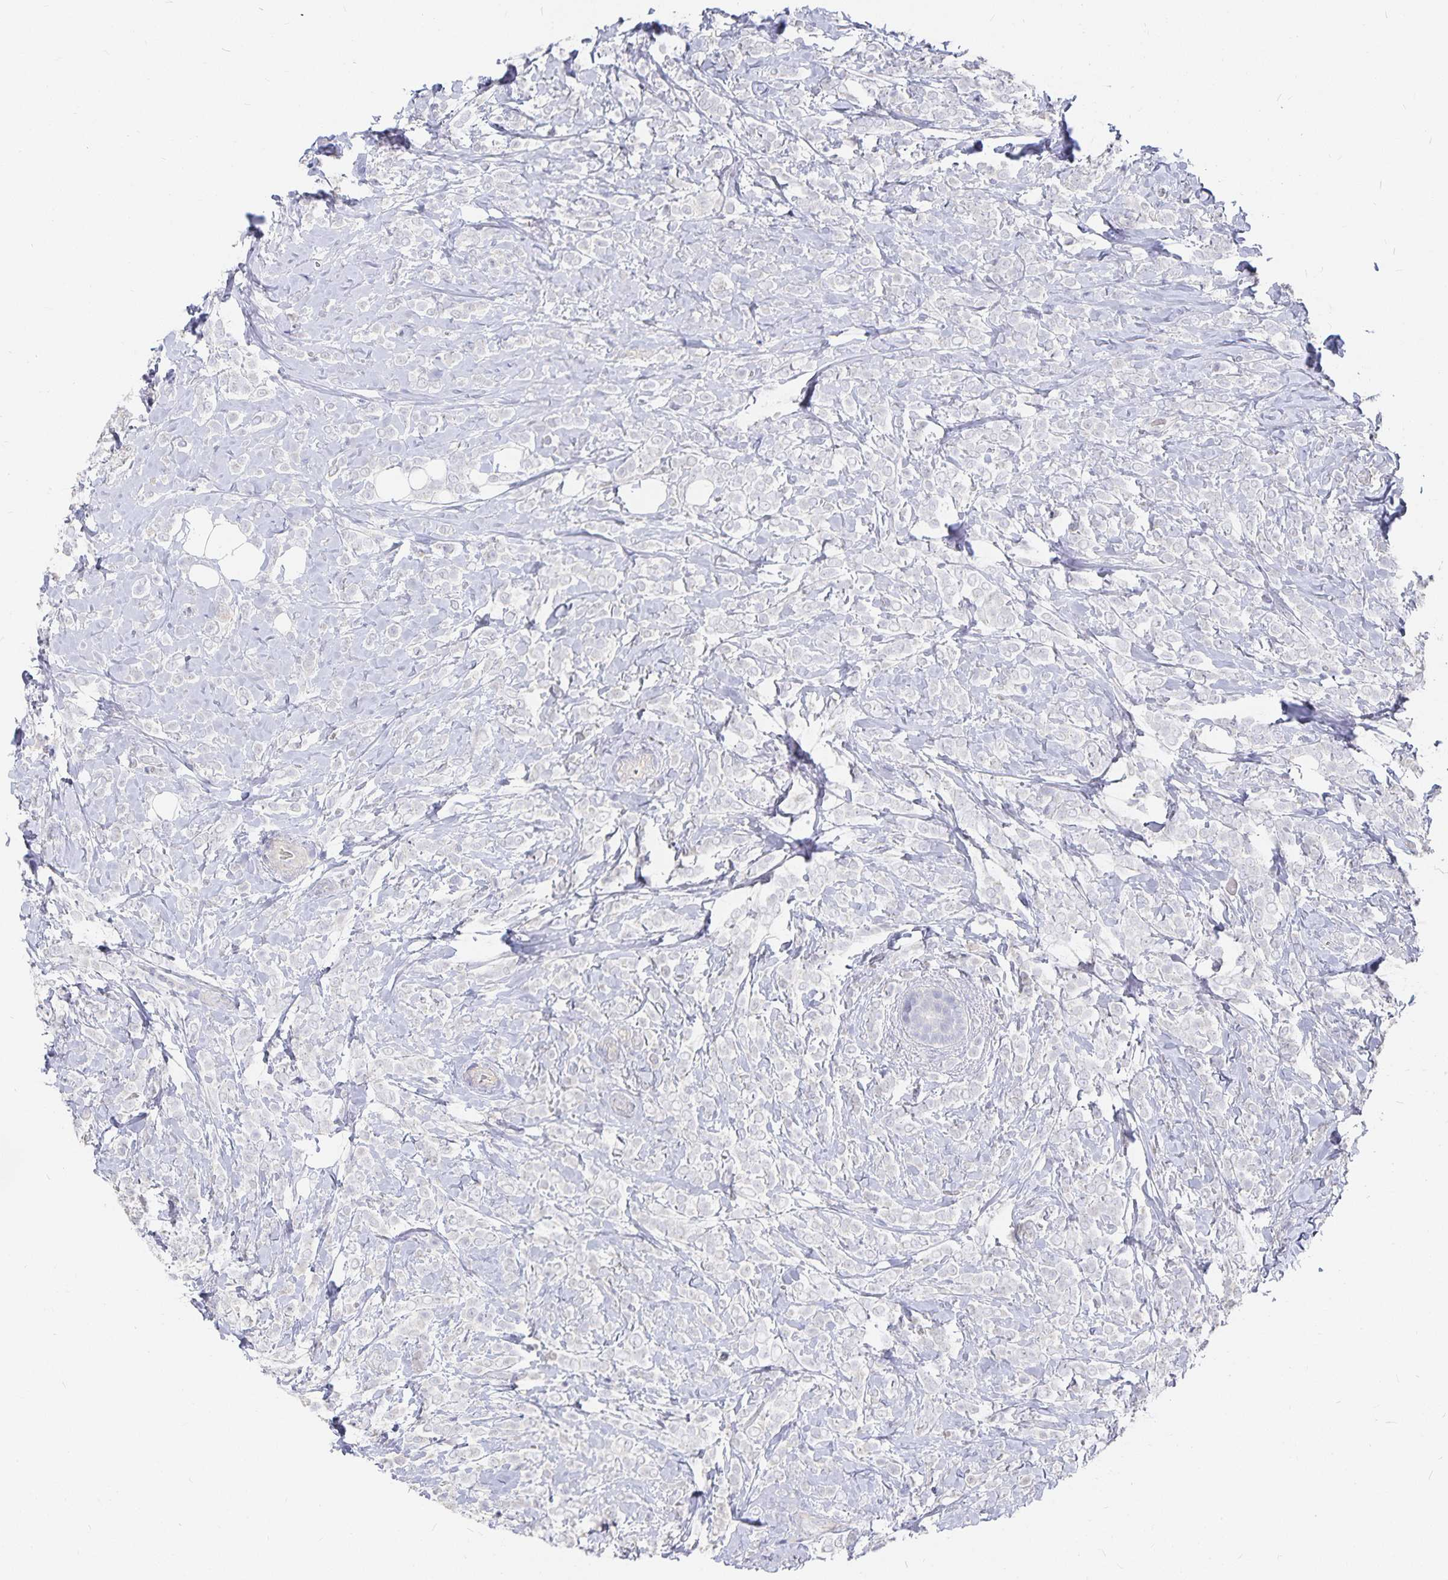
{"staining": {"intensity": "negative", "quantity": "none", "location": "none"}, "tissue": "breast cancer", "cell_type": "Tumor cells", "image_type": "cancer", "snomed": [{"axis": "morphology", "description": "Lobular carcinoma"}, {"axis": "topography", "description": "Breast"}], "caption": "IHC micrograph of human breast cancer stained for a protein (brown), which demonstrates no positivity in tumor cells.", "gene": "DNAH9", "patient": {"sex": "female", "age": 49}}